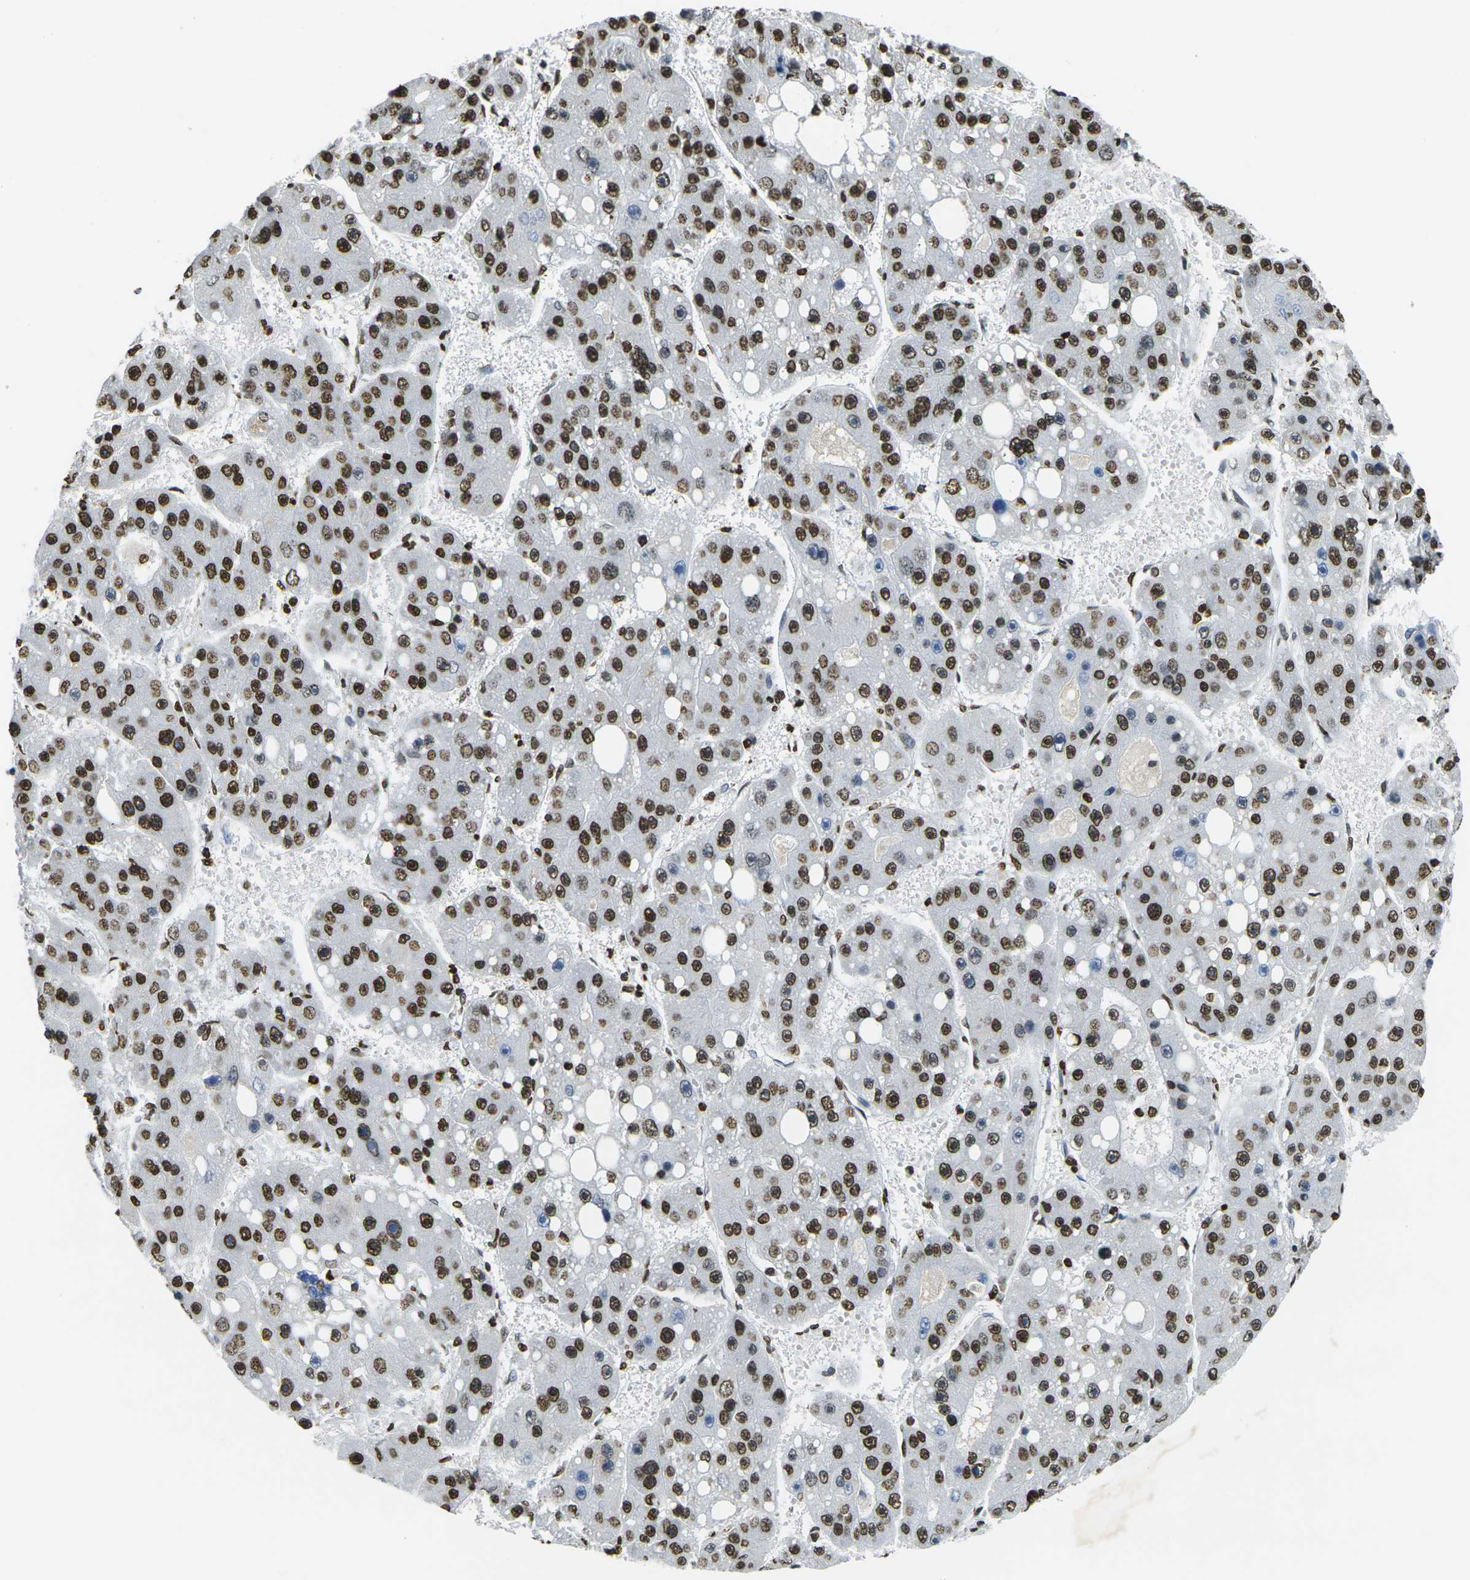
{"staining": {"intensity": "strong", "quantity": ">75%", "location": "nuclear"}, "tissue": "liver cancer", "cell_type": "Tumor cells", "image_type": "cancer", "snomed": [{"axis": "morphology", "description": "Carcinoma, Hepatocellular, NOS"}, {"axis": "topography", "description": "Liver"}], "caption": "The histopathology image demonstrates immunohistochemical staining of hepatocellular carcinoma (liver). There is strong nuclear staining is seen in approximately >75% of tumor cells.", "gene": "DRAXIN", "patient": {"sex": "female", "age": 61}}